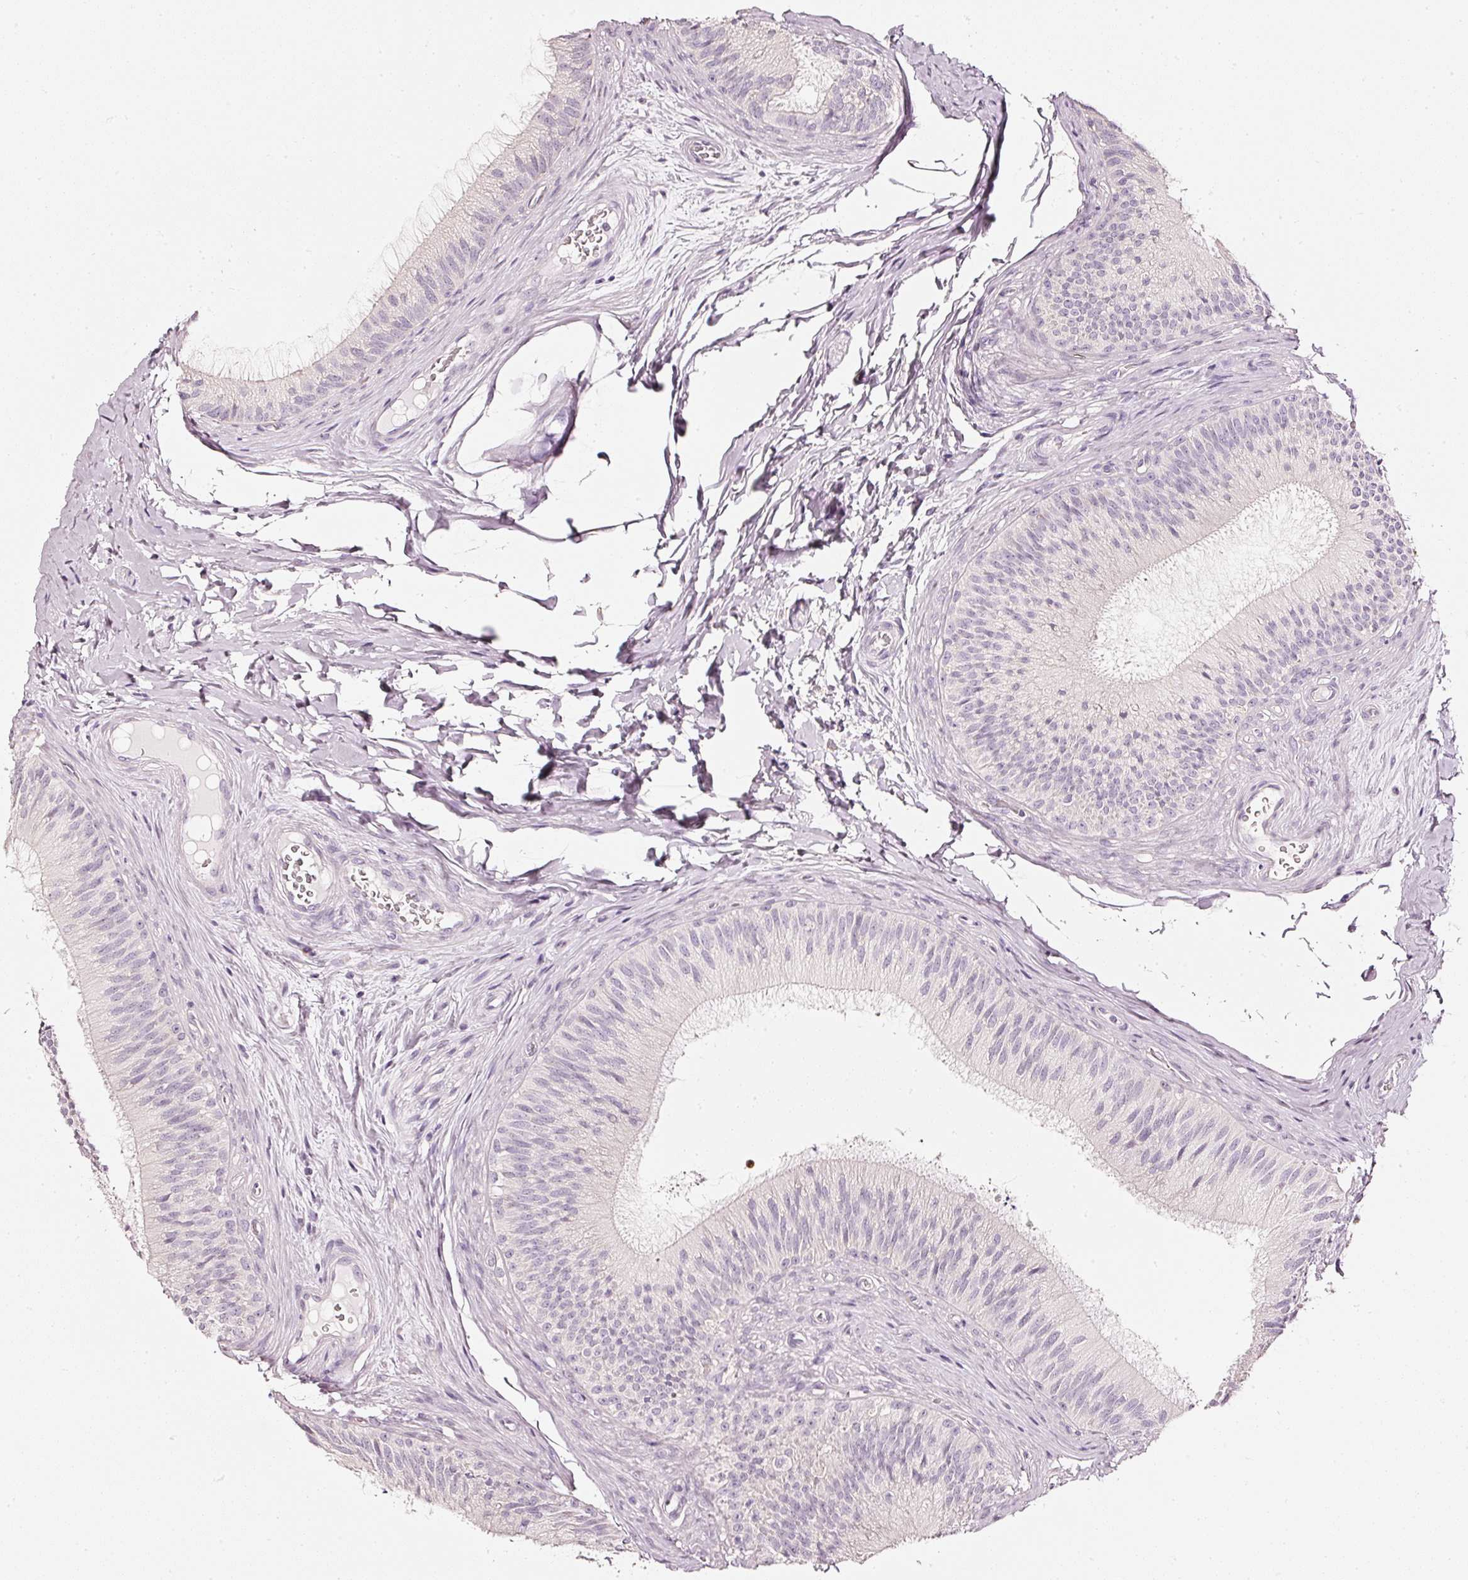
{"staining": {"intensity": "weak", "quantity": "<25%", "location": "cytoplasmic/membranous"}, "tissue": "epididymis", "cell_type": "Glandular cells", "image_type": "normal", "snomed": [{"axis": "morphology", "description": "Normal tissue, NOS"}, {"axis": "topography", "description": "Epididymis"}], "caption": "IHC micrograph of normal human epididymis stained for a protein (brown), which reveals no expression in glandular cells.", "gene": "SDF4", "patient": {"sex": "male", "age": 24}}